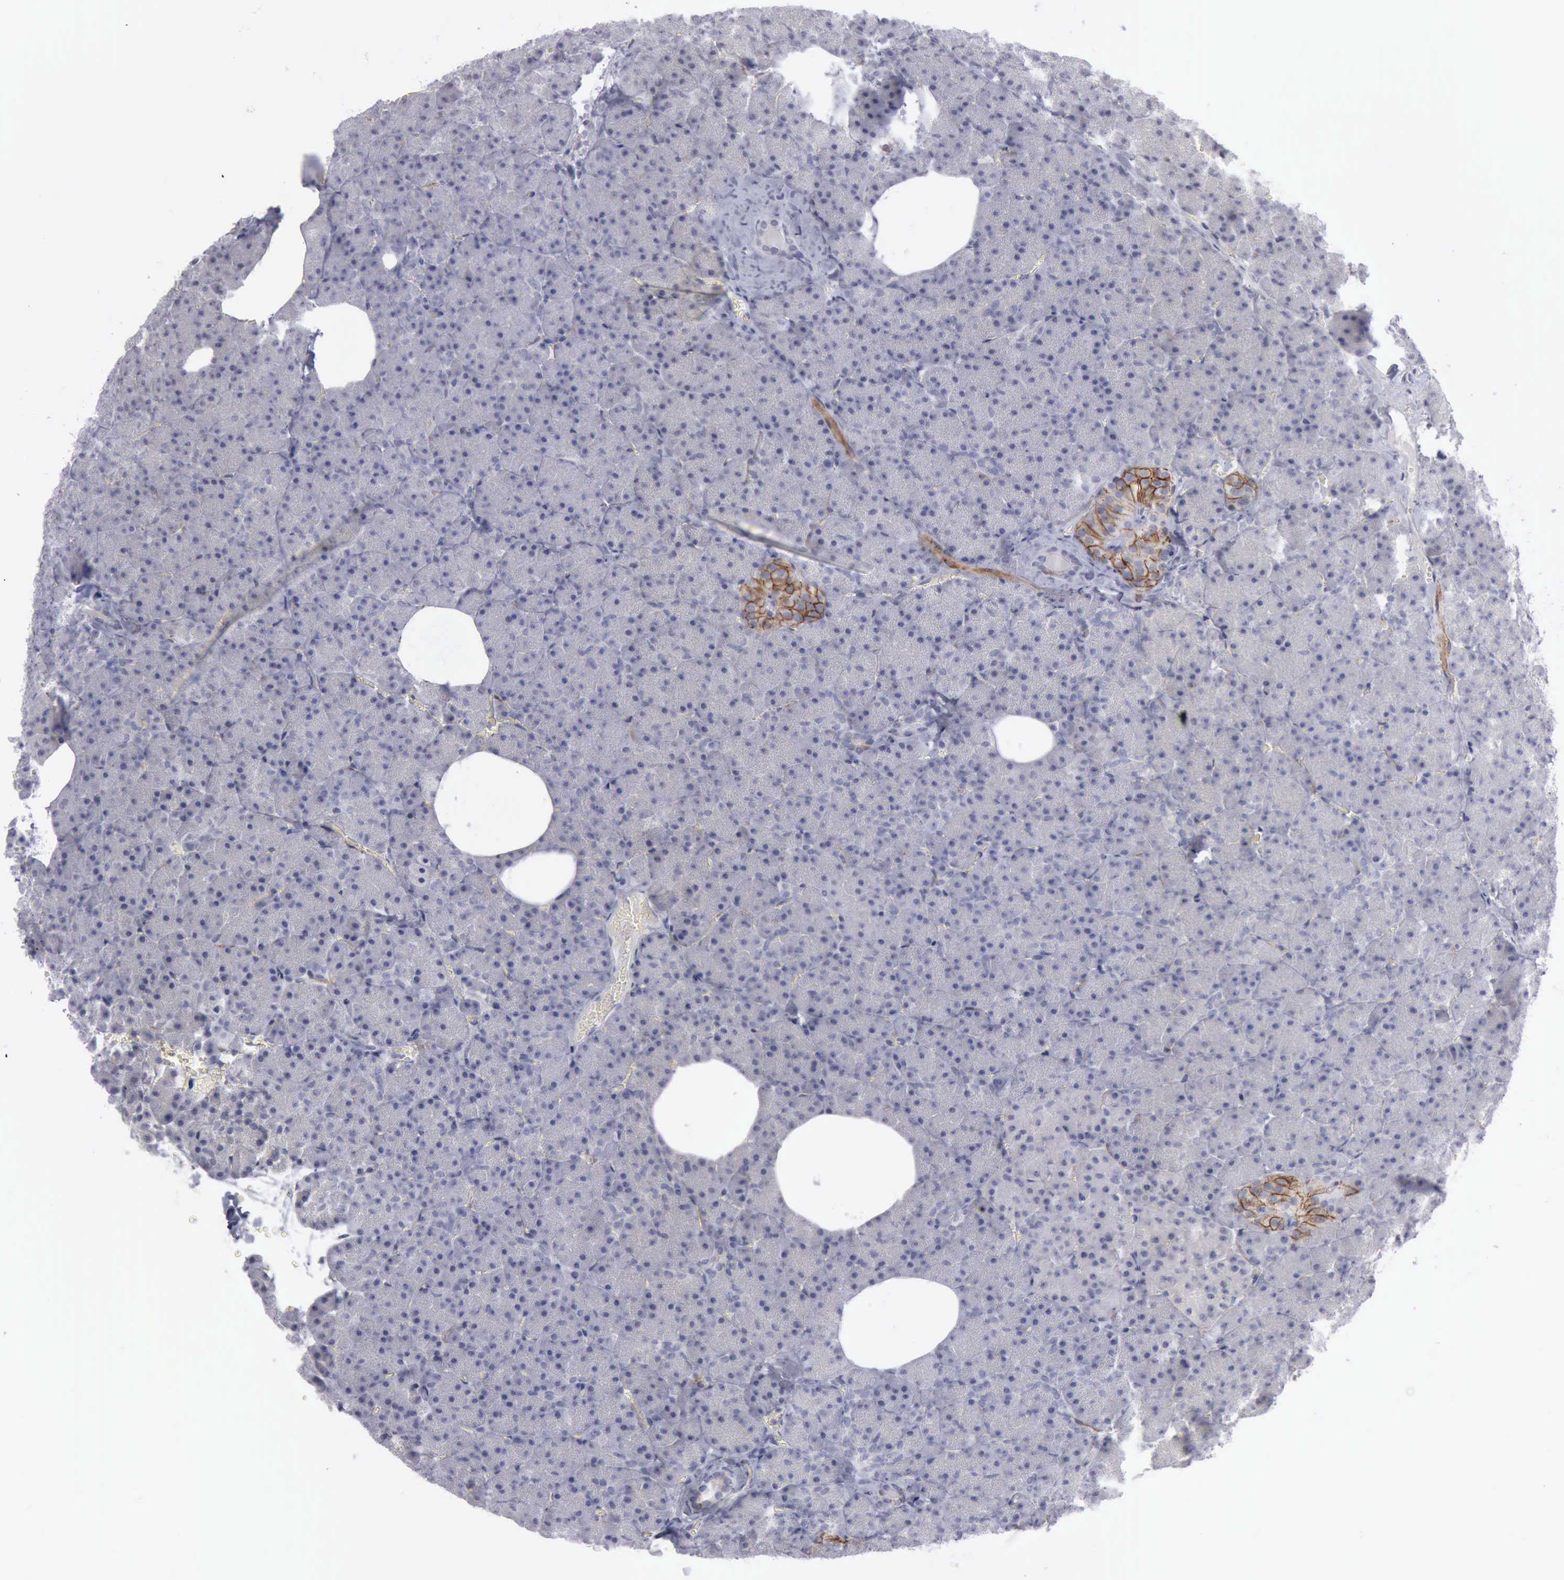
{"staining": {"intensity": "negative", "quantity": "none", "location": "none"}, "tissue": "pancreas", "cell_type": "Exocrine glandular cells", "image_type": "normal", "snomed": [{"axis": "morphology", "description": "Normal tissue, NOS"}, {"axis": "topography", "description": "Pancreas"}], "caption": "IHC image of normal pancreas stained for a protein (brown), which shows no expression in exocrine glandular cells. (Immunohistochemistry, brightfield microscopy, high magnification).", "gene": "CDH2", "patient": {"sex": "female", "age": 35}}